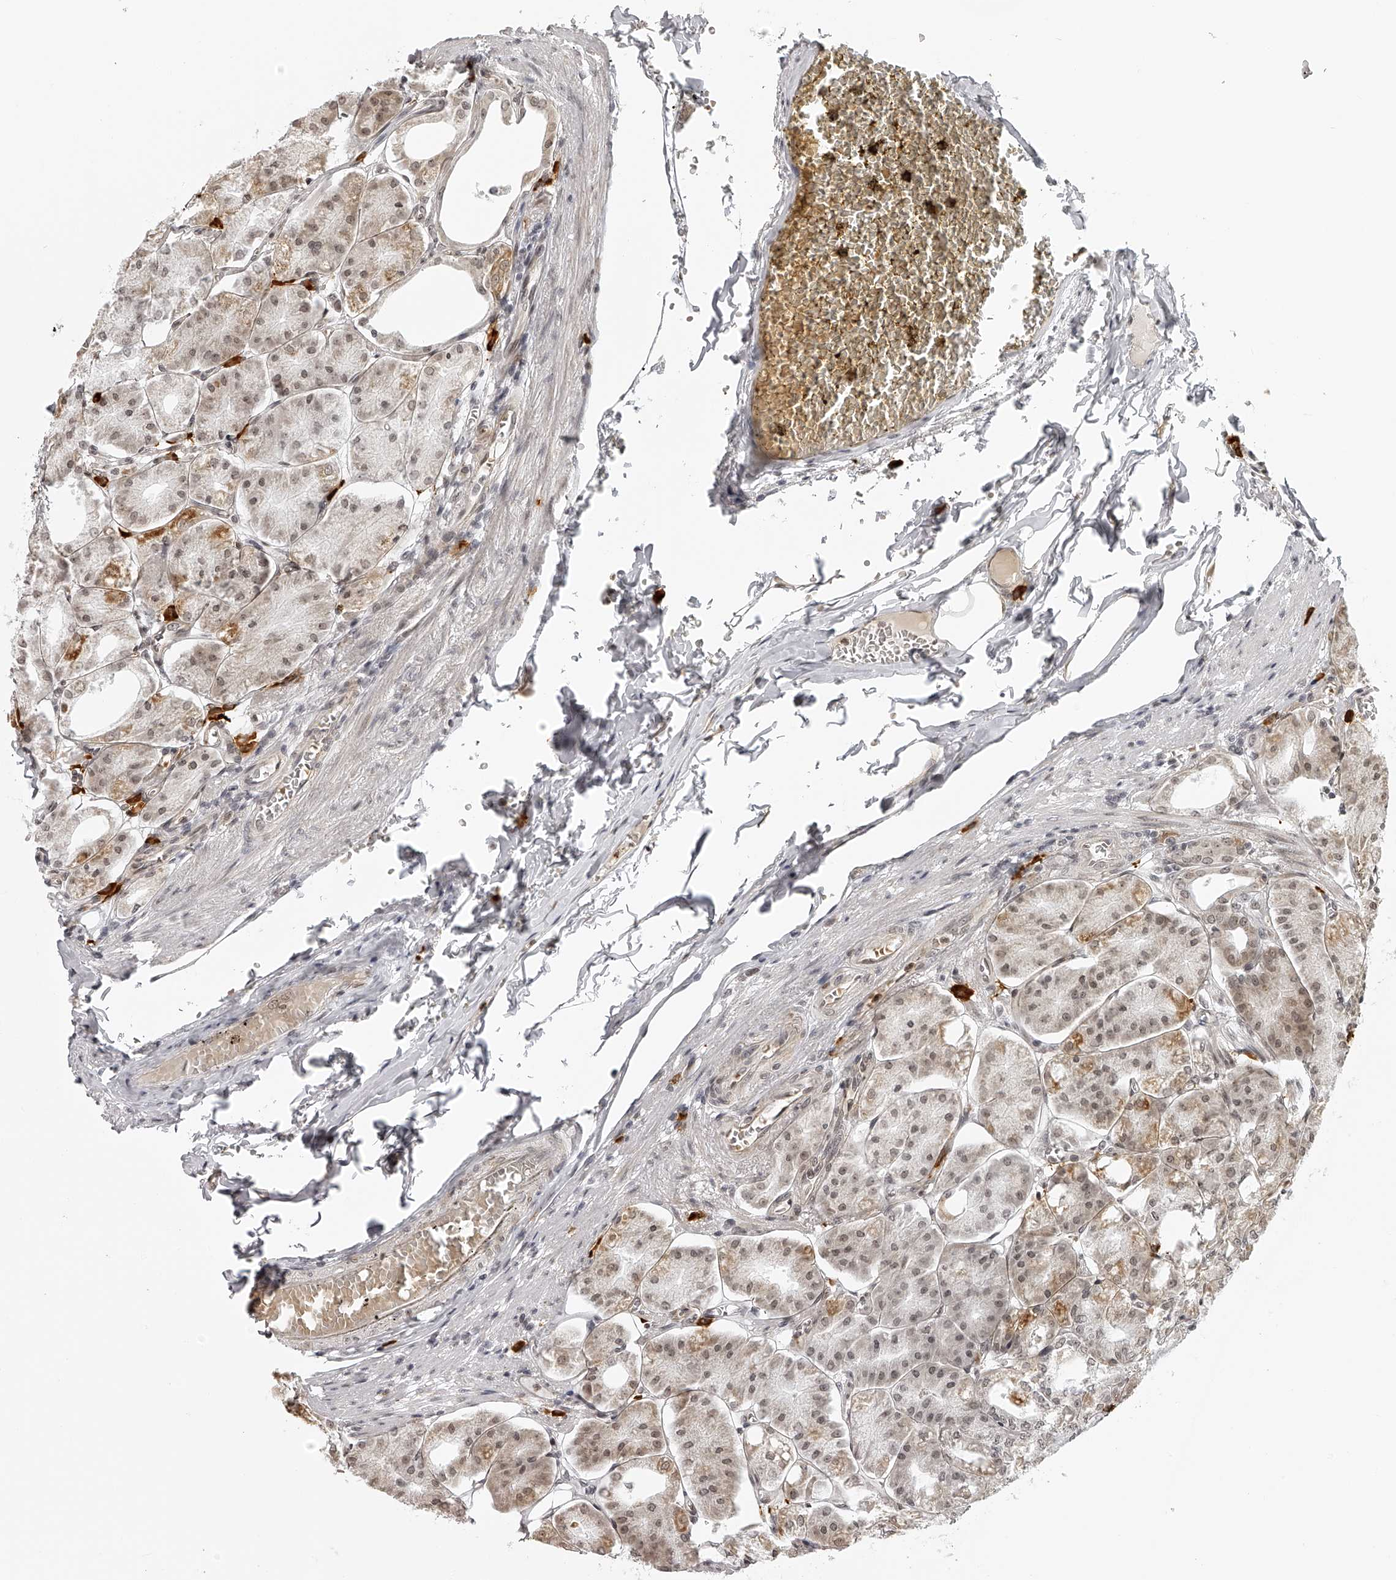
{"staining": {"intensity": "weak", "quantity": "25%-75%", "location": "cytoplasmic/membranous"}, "tissue": "stomach", "cell_type": "Glandular cells", "image_type": "normal", "snomed": [{"axis": "morphology", "description": "Normal tissue, NOS"}, {"axis": "topography", "description": "Stomach, lower"}], "caption": "Protein analysis of normal stomach displays weak cytoplasmic/membranous staining in about 25%-75% of glandular cells.", "gene": "ODF2L", "patient": {"sex": "male", "age": 71}}